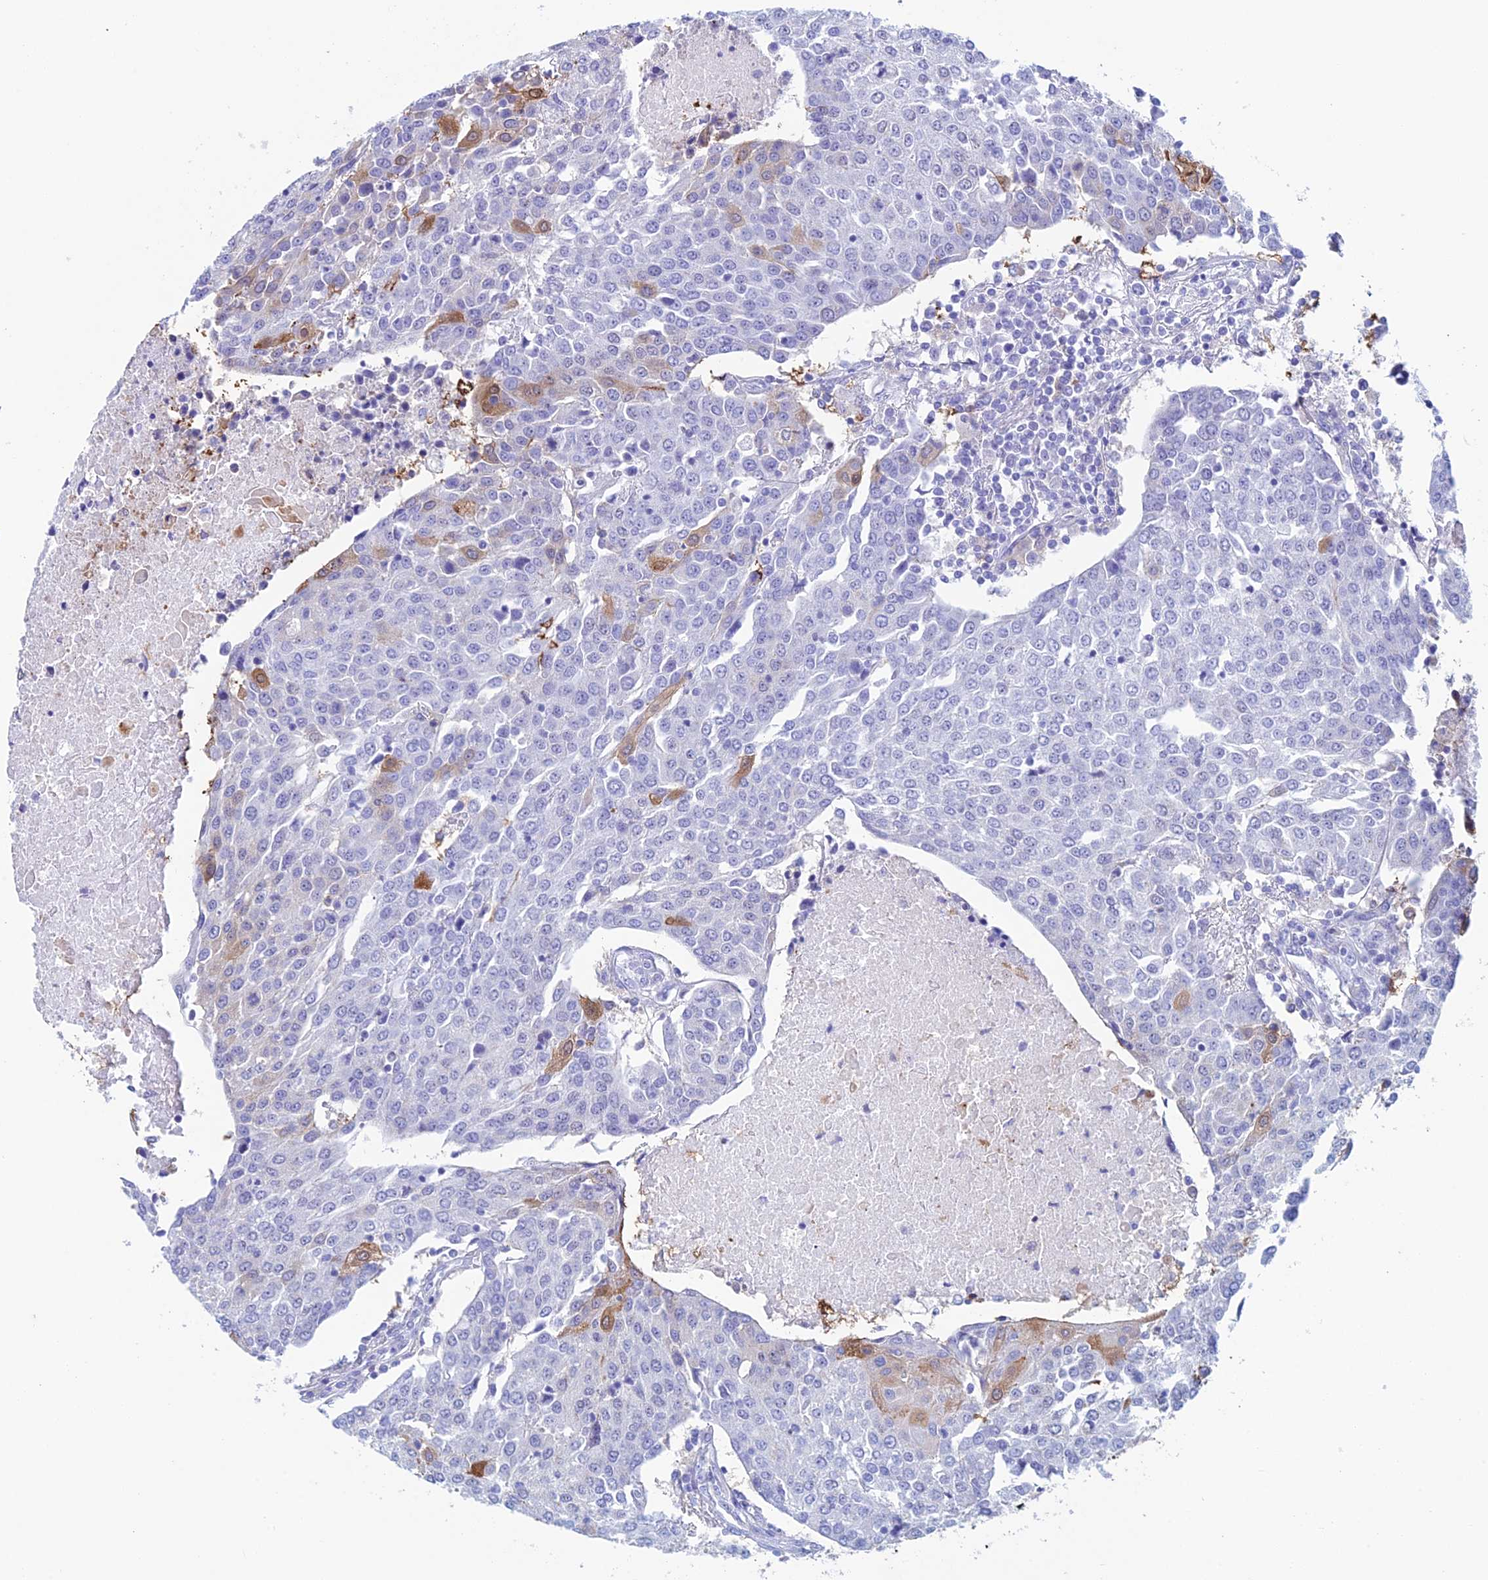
{"staining": {"intensity": "strong", "quantity": "<25%", "location": "cytoplasmic/membranous,nuclear"}, "tissue": "urothelial cancer", "cell_type": "Tumor cells", "image_type": "cancer", "snomed": [{"axis": "morphology", "description": "Urothelial carcinoma, High grade"}, {"axis": "topography", "description": "Urinary bladder"}], "caption": "Urothelial cancer stained for a protein (brown) reveals strong cytoplasmic/membranous and nuclear positive expression in about <25% of tumor cells.", "gene": "KCNK17", "patient": {"sex": "female", "age": 85}}